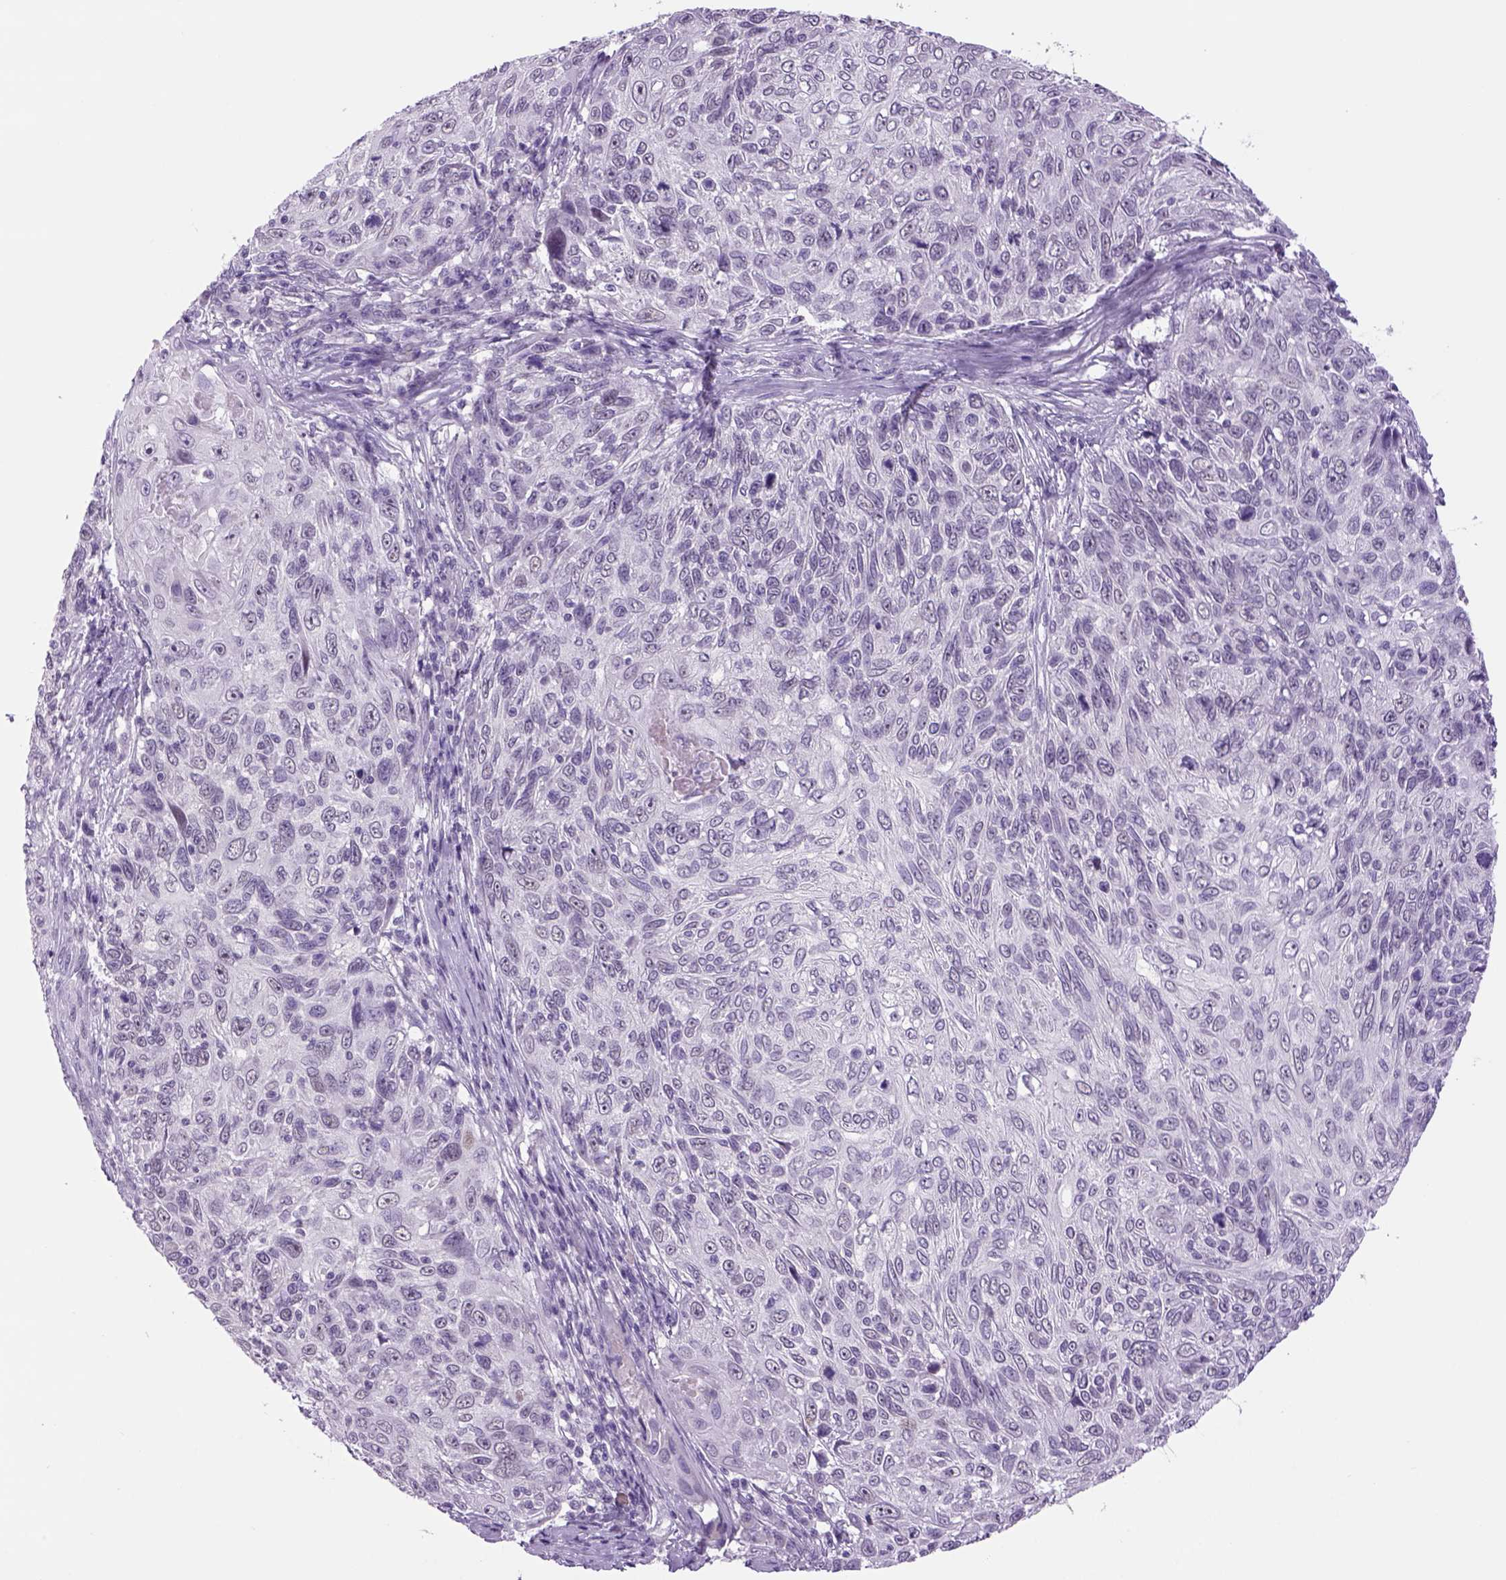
{"staining": {"intensity": "negative", "quantity": "none", "location": "none"}, "tissue": "skin cancer", "cell_type": "Tumor cells", "image_type": "cancer", "snomed": [{"axis": "morphology", "description": "Squamous cell carcinoma, NOS"}, {"axis": "topography", "description": "Skin"}], "caption": "Immunohistochemical staining of human skin cancer displays no significant staining in tumor cells. (DAB (3,3'-diaminobenzidine) immunohistochemistry with hematoxylin counter stain).", "gene": "DBH", "patient": {"sex": "male", "age": 92}}